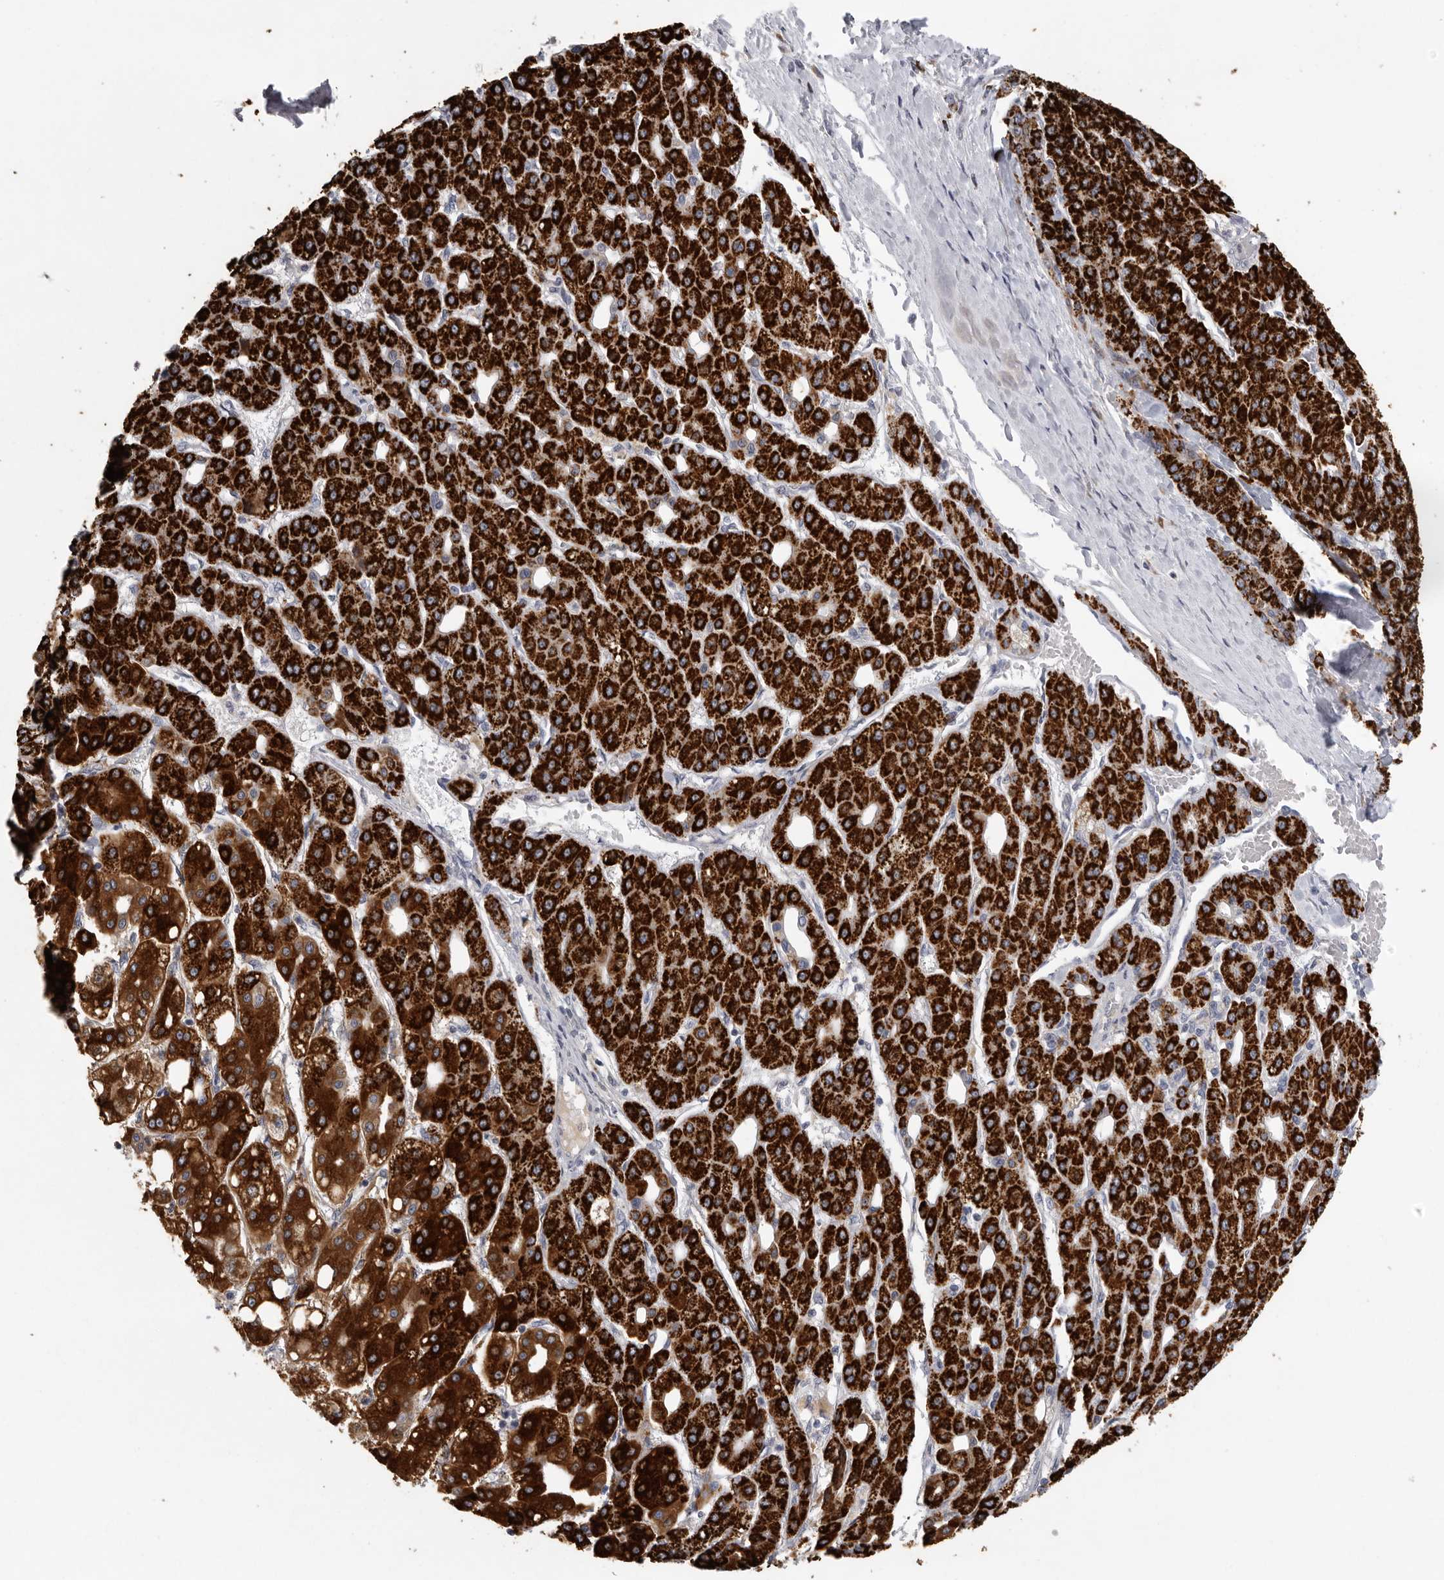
{"staining": {"intensity": "strong", "quantity": ">75%", "location": "cytoplasmic/membranous"}, "tissue": "liver cancer", "cell_type": "Tumor cells", "image_type": "cancer", "snomed": [{"axis": "morphology", "description": "Carcinoma, Hepatocellular, NOS"}, {"axis": "topography", "description": "Liver"}], "caption": "Strong cytoplasmic/membranous protein positivity is identified in approximately >75% of tumor cells in hepatocellular carcinoma (liver).", "gene": "USP24", "patient": {"sex": "male", "age": 65}}